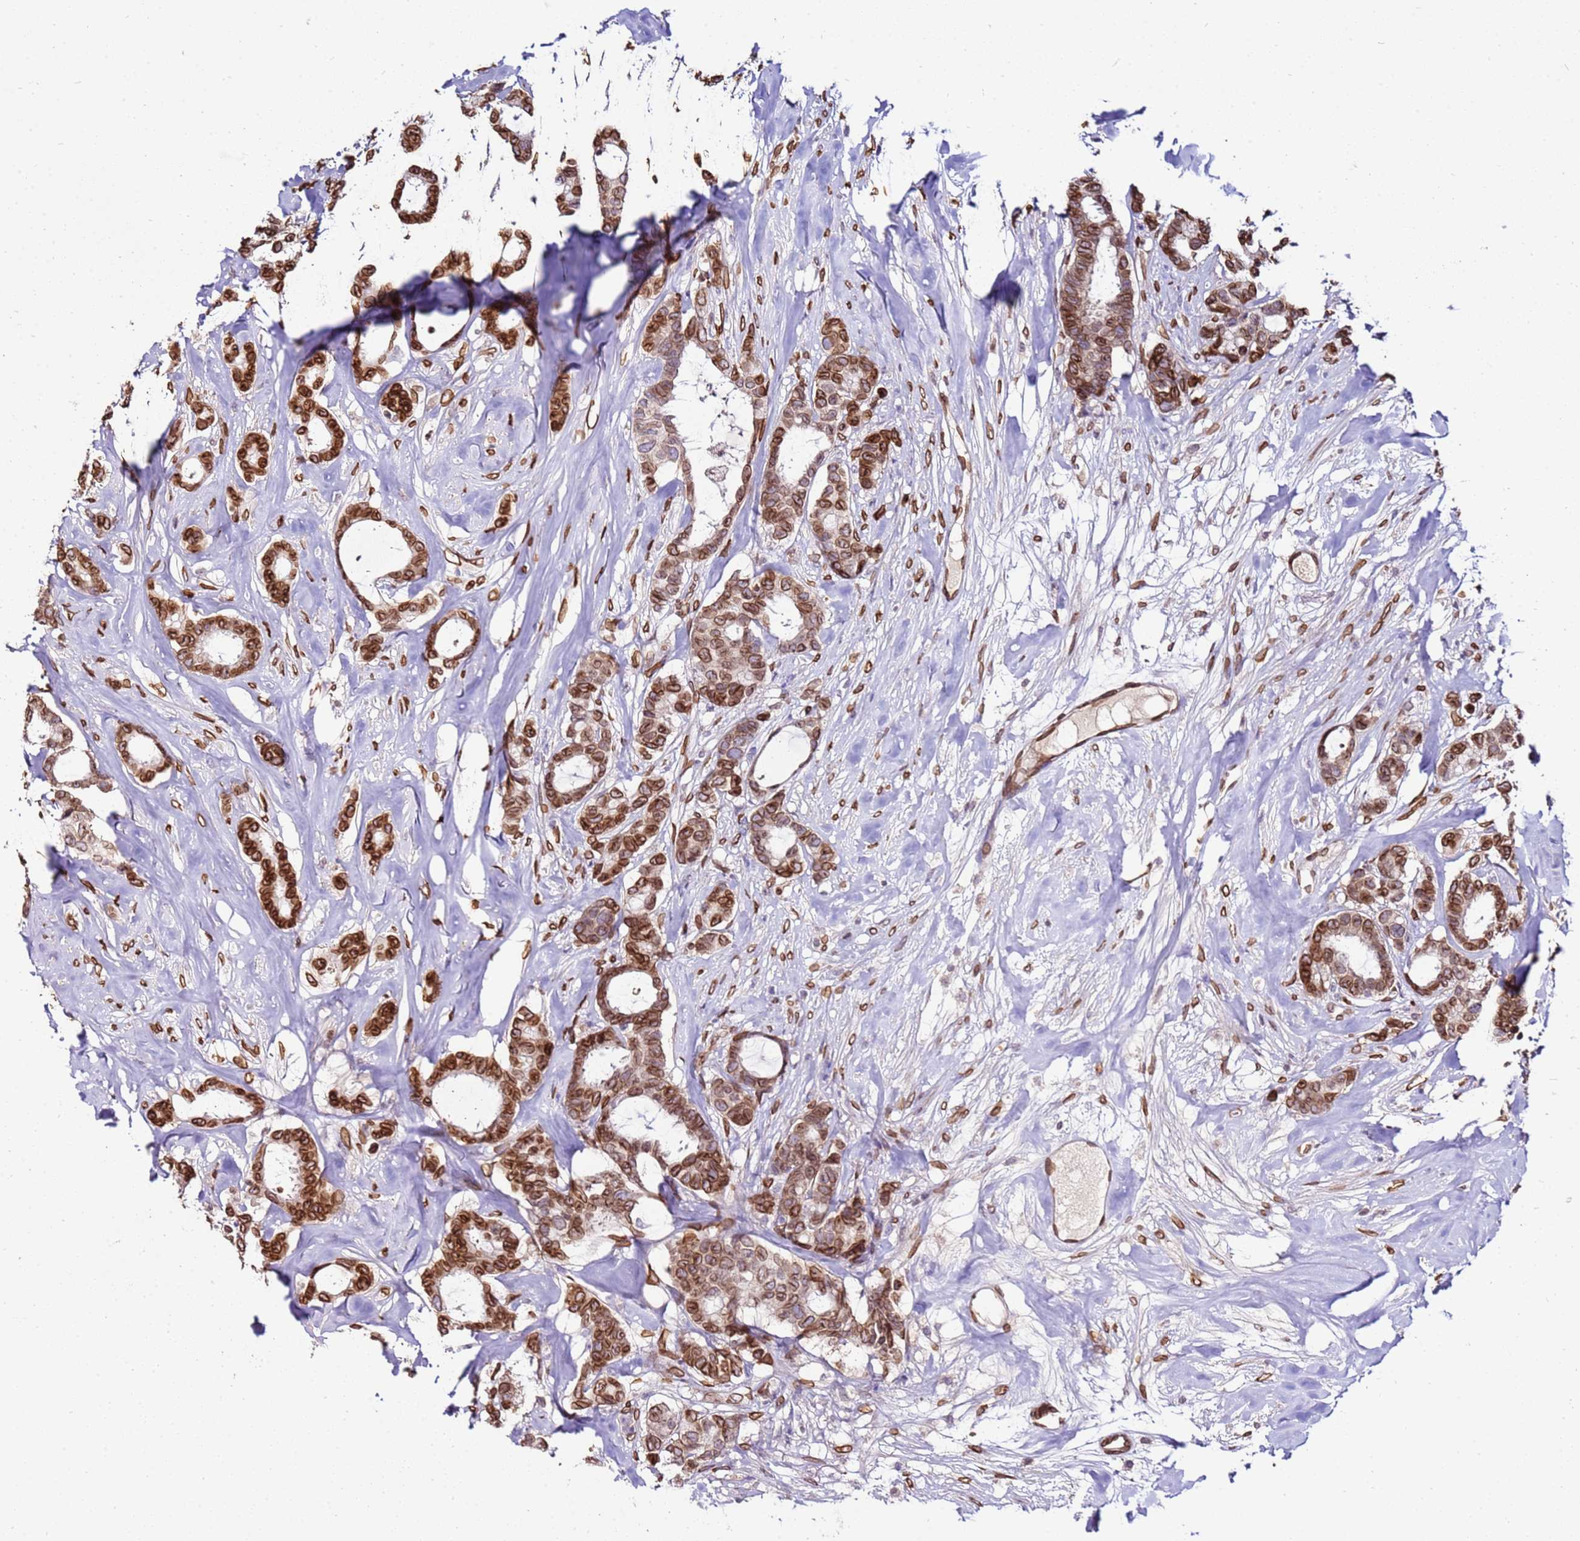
{"staining": {"intensity": "strong", "quantity": ">75%", "location": "cytoplasmic/membranous,nuclear"}, "tissue": "breast cancer", "cell_type": "Tumor cells", "image_type": "cancer", "snomed": [{"axis": "morphology", "description": "Duct carcinoma"}, {"axis": "topography", "description": "Breast"}], "caption": "The immunohistochemical stain labels strong cytoplasmic/membranous and nuclear positivity in tumor cells of breast infiltrating ductal carcinoma tissue.", "gene": "TMEM47", "patient": {"sex": "female", "age": 87}}